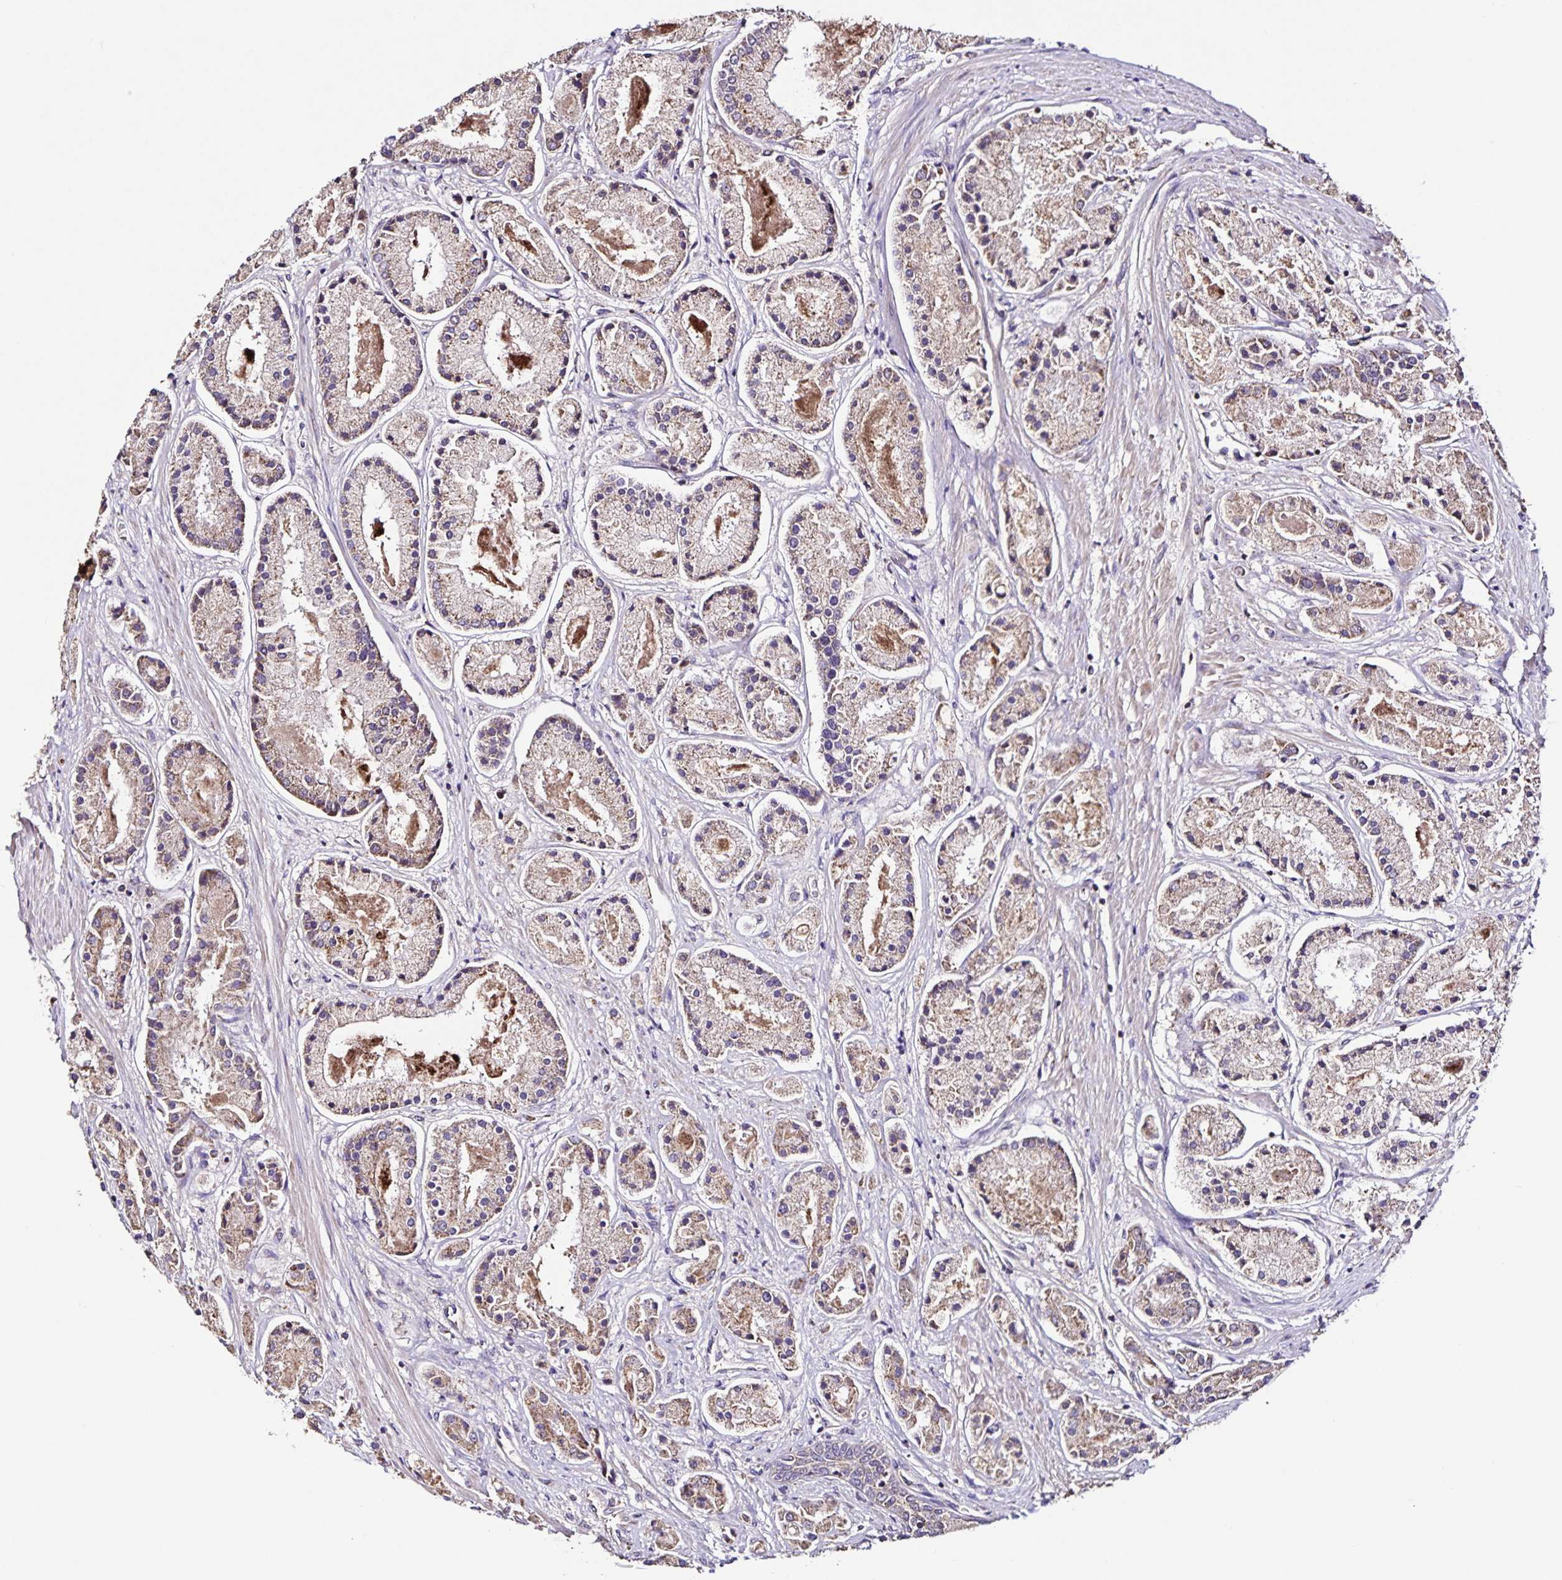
{"staining": {"intensity": "moderate", "quantity": "25%-75%", "location": "cytoplasmic/membranous"}, "tissue": "prostate cancer", "cell_type": "Tumor cells", "image_type": "cancer", "snomed": [{"axis": "morphology", "description": "Adenocarcinoma, High grade"}, {"axis": "topography", "description": "Prostate"}], "caption": "This photomicrograph demonstrates immunohistochemistry staining of prostate adenocarcinoma (high-grade), with medium moderate cytoplasmic/membranous staining in about 25%-75% of tumor cells.", "gene": "MAN1A1", "patient": {"sex": "male", "age": 67}}